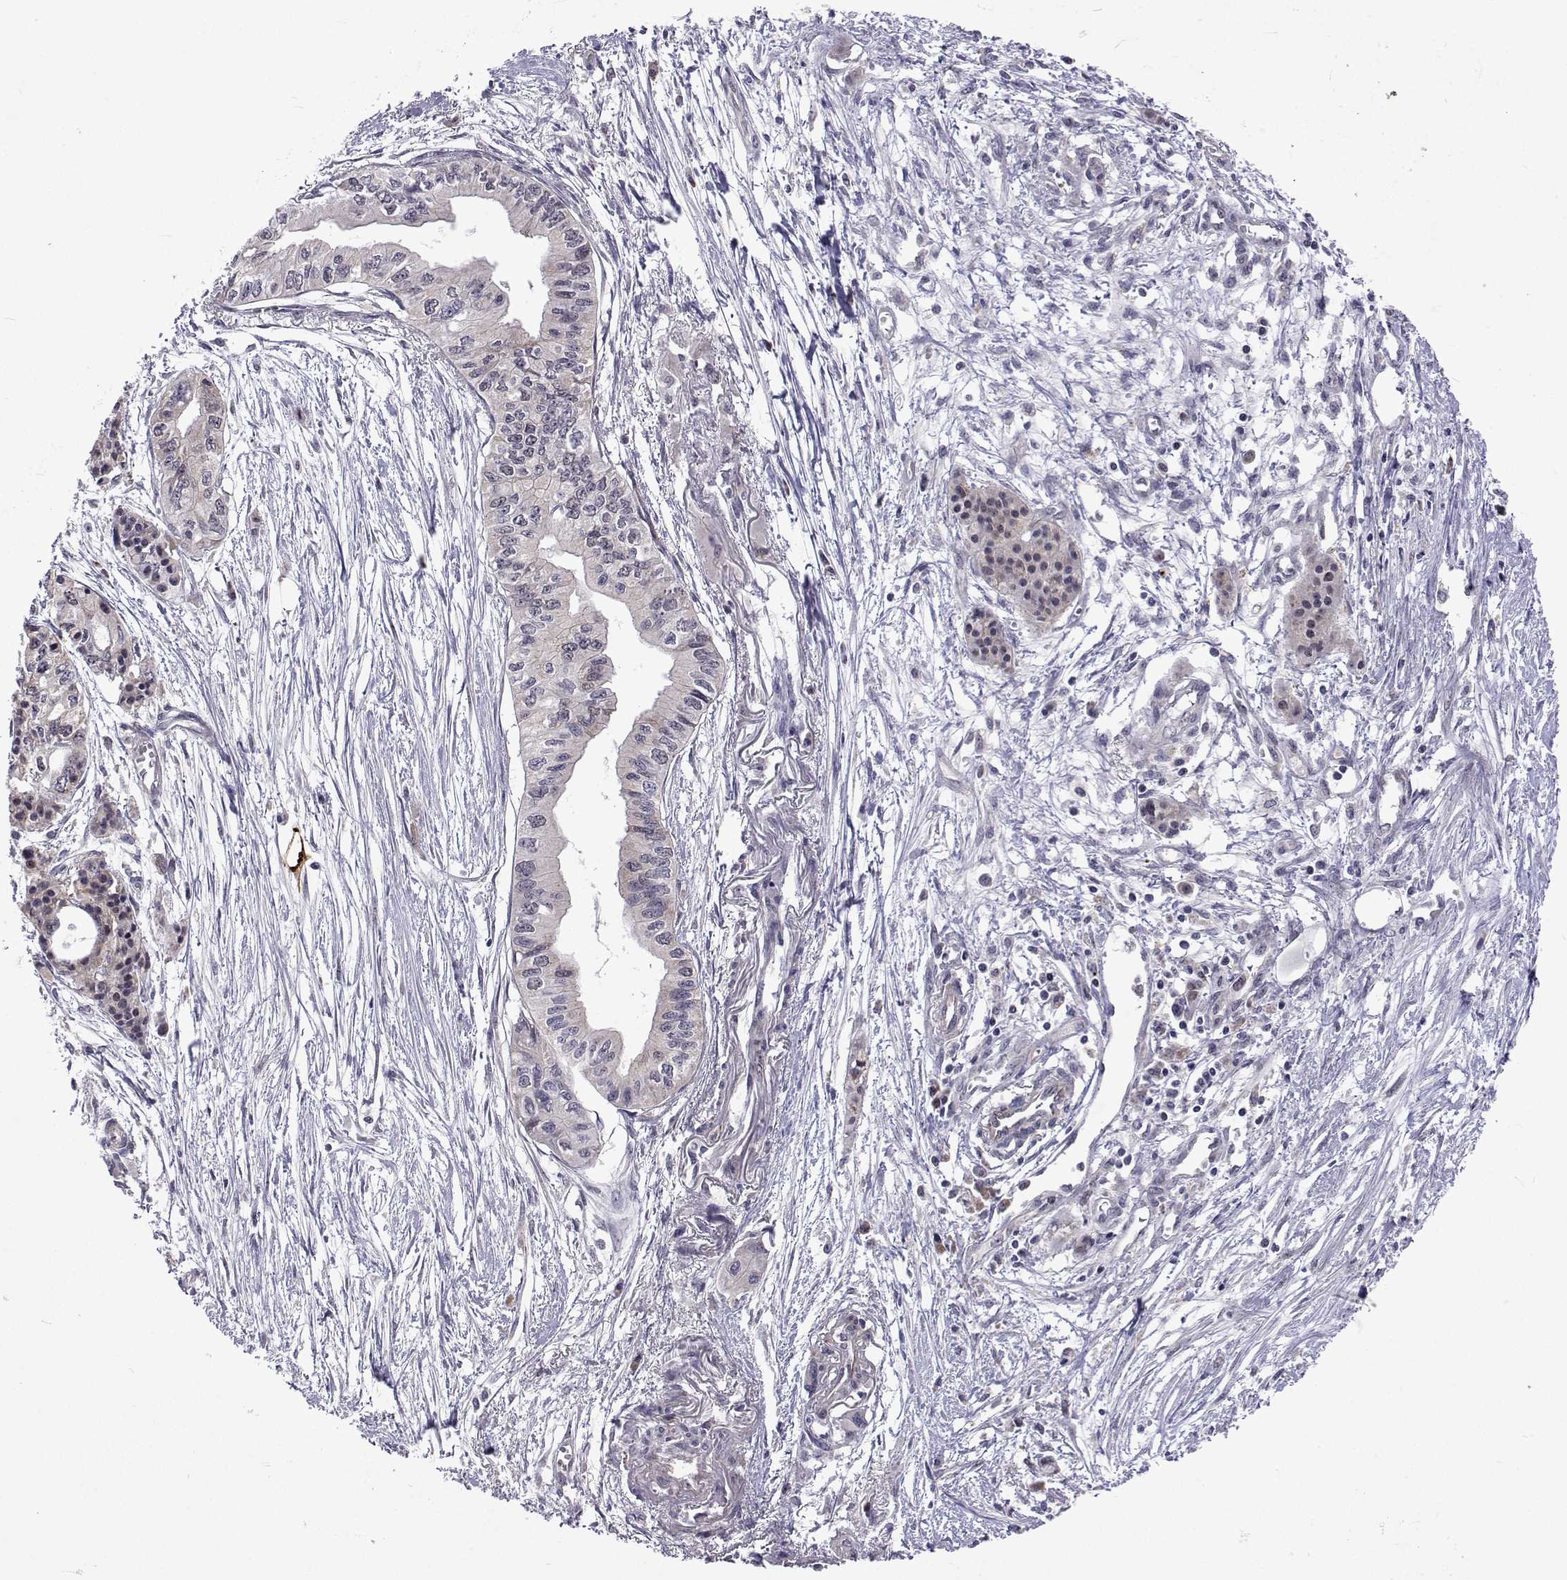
{"staining": {"intensity": "negative", "quantity": "none", "location": "none"}, "tissue": "pancreatic cancer", "cell_type": "Tumor cells", "image_type": "cancer", "snomed": [{"axis": "morphology", "description": "Adenocarcinoma, NOS"}, {"axis": "topography", "description": "Pancreas"}], "caption": "IHC of human pancreatic cancer (adenocarcinoma) reveals no staining in tumor cells.", "gene": "DHTKD1", "patient": {"sex": "female", "age": 76}}